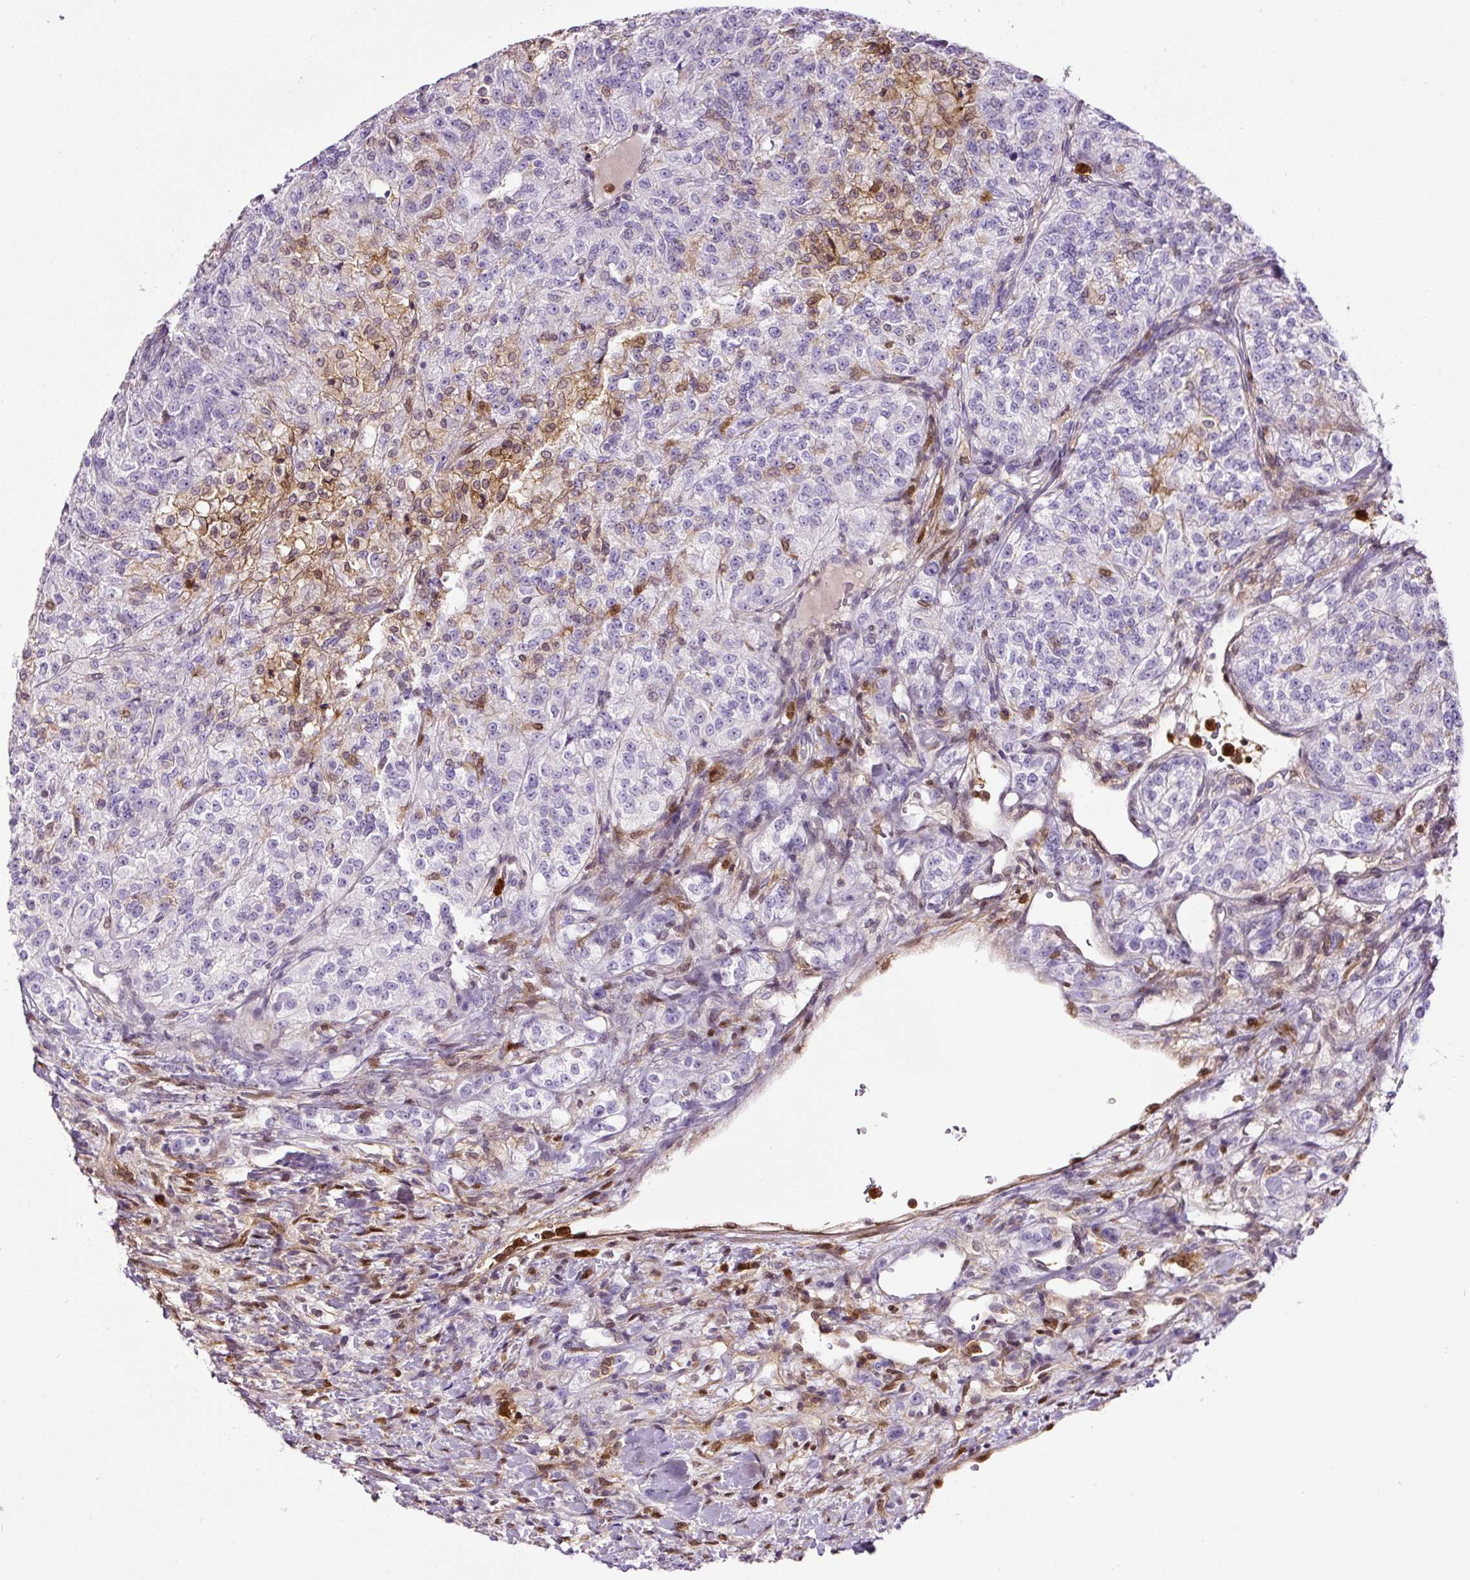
{"staining": {"intensity": "negative", "quantity": "none", "location": "none"}, "tissue": "renal cancer", "cell_type": "Tumor cells", "image_type": "cancer", "snomed": [{"axis": "morphology", "description": "Adenocarcinoma, NOS"}, {"axis": "topography", "description": "Kidney"}], "caption": "Tumor cells are negative for brown protein staining in renal adenocarcinoma.", "gene": "ANXA1", "patient": {"sex": "female", "age": 63}}